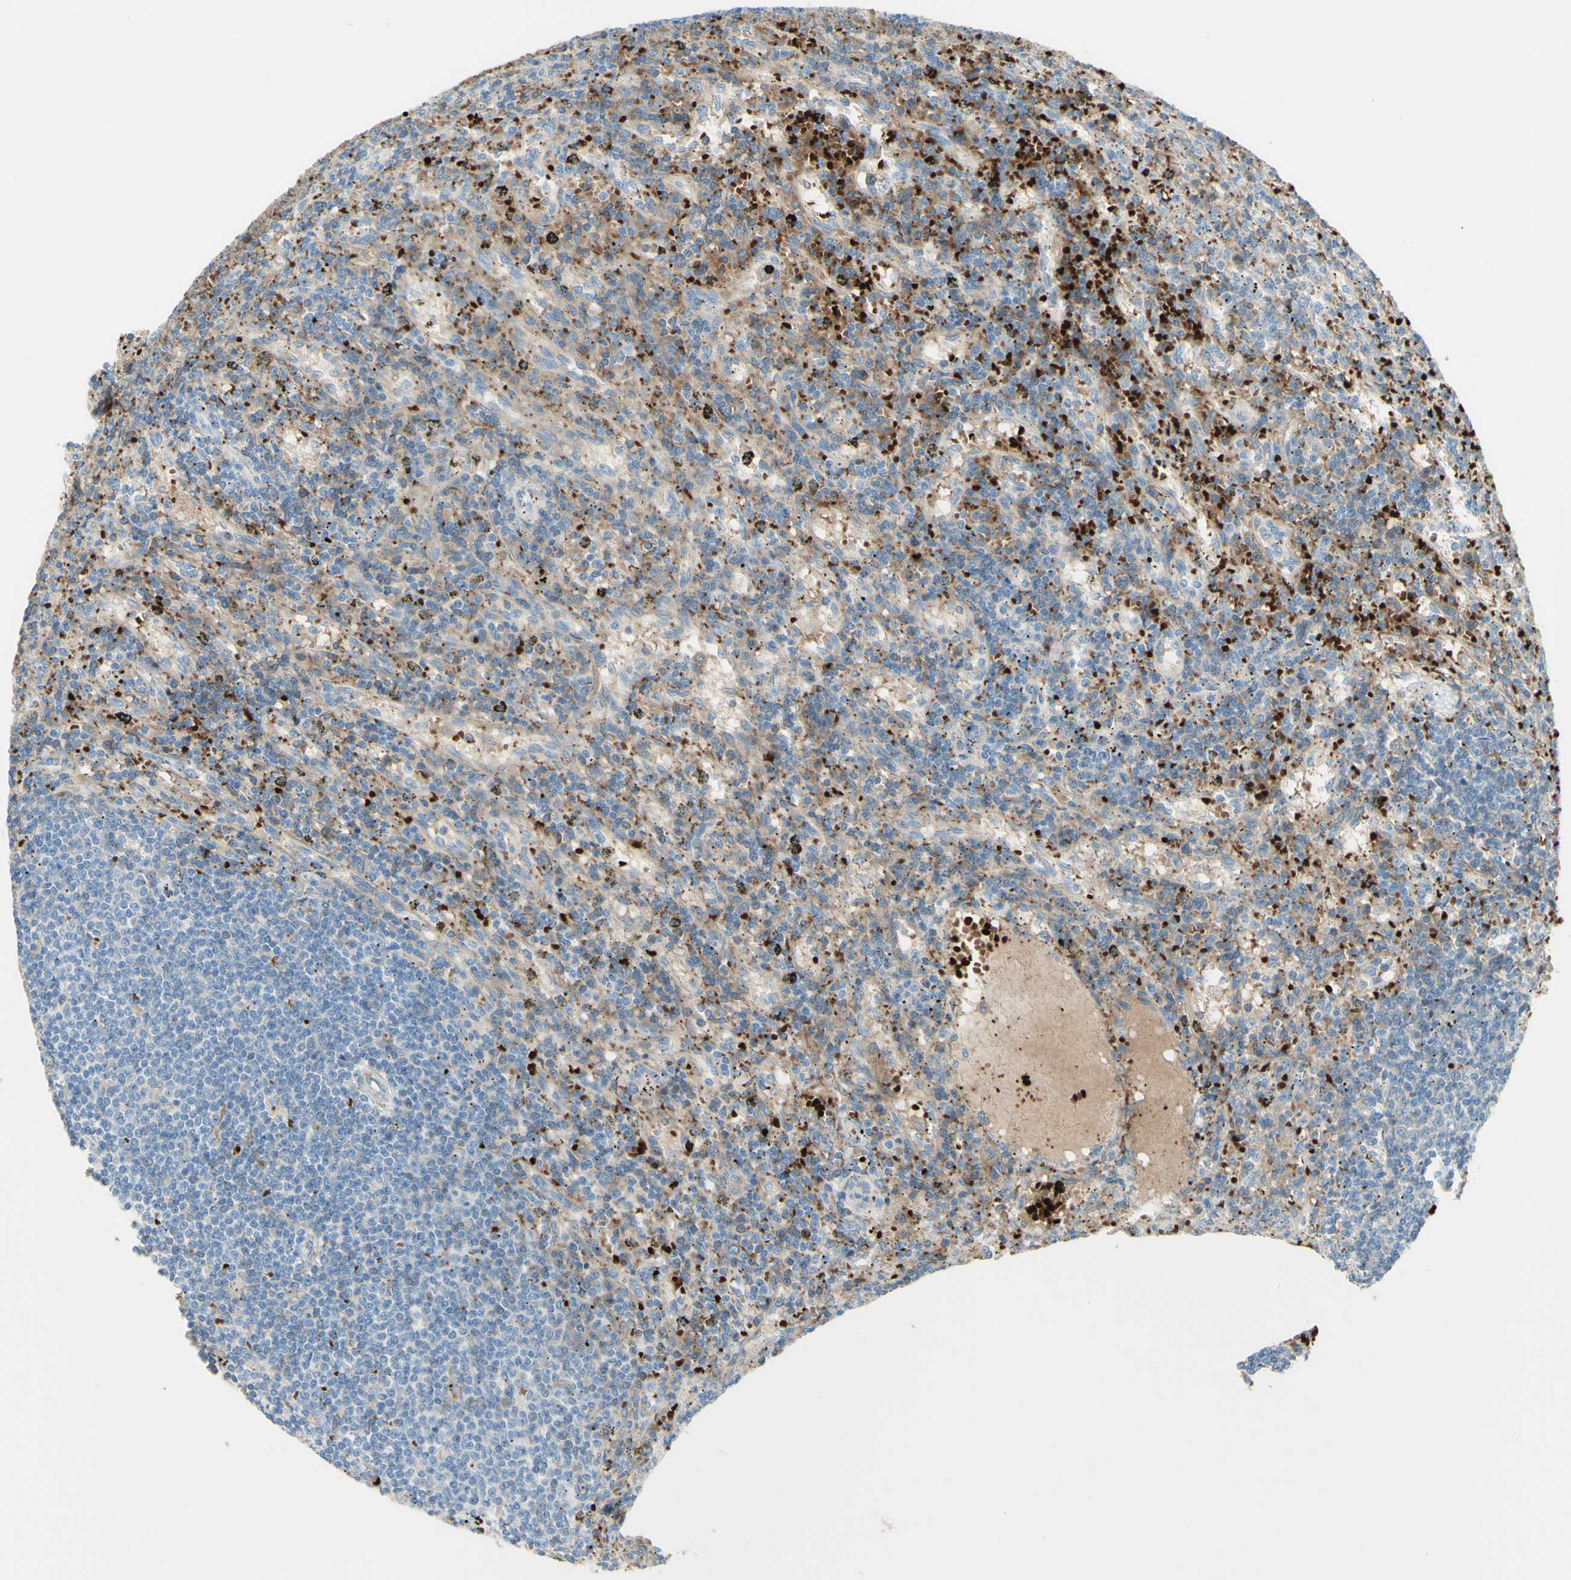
{"staining": {"intensity": "weak", "quantity": "<25%", "location": "cytoplasmic/membranous"}, "tissue": "lymphoma", "cell_type": "Tumor cells", "image_type": "cancer", "snomed": [{"axis": "morphology", "description": "Malignant lymphoma, non-Hodgkin's type, Low grade"}, {"axis": "topography", "description": "Spleen"}], "caption": "Immunohistochemistry (IHC) photomicrograph of neoplastic tissue: human lymphoma stained with DAB reveals no significant protein positivity in tumor cells.", "gene": "GAN", "patient": {"sex": "male", "age": 76}}